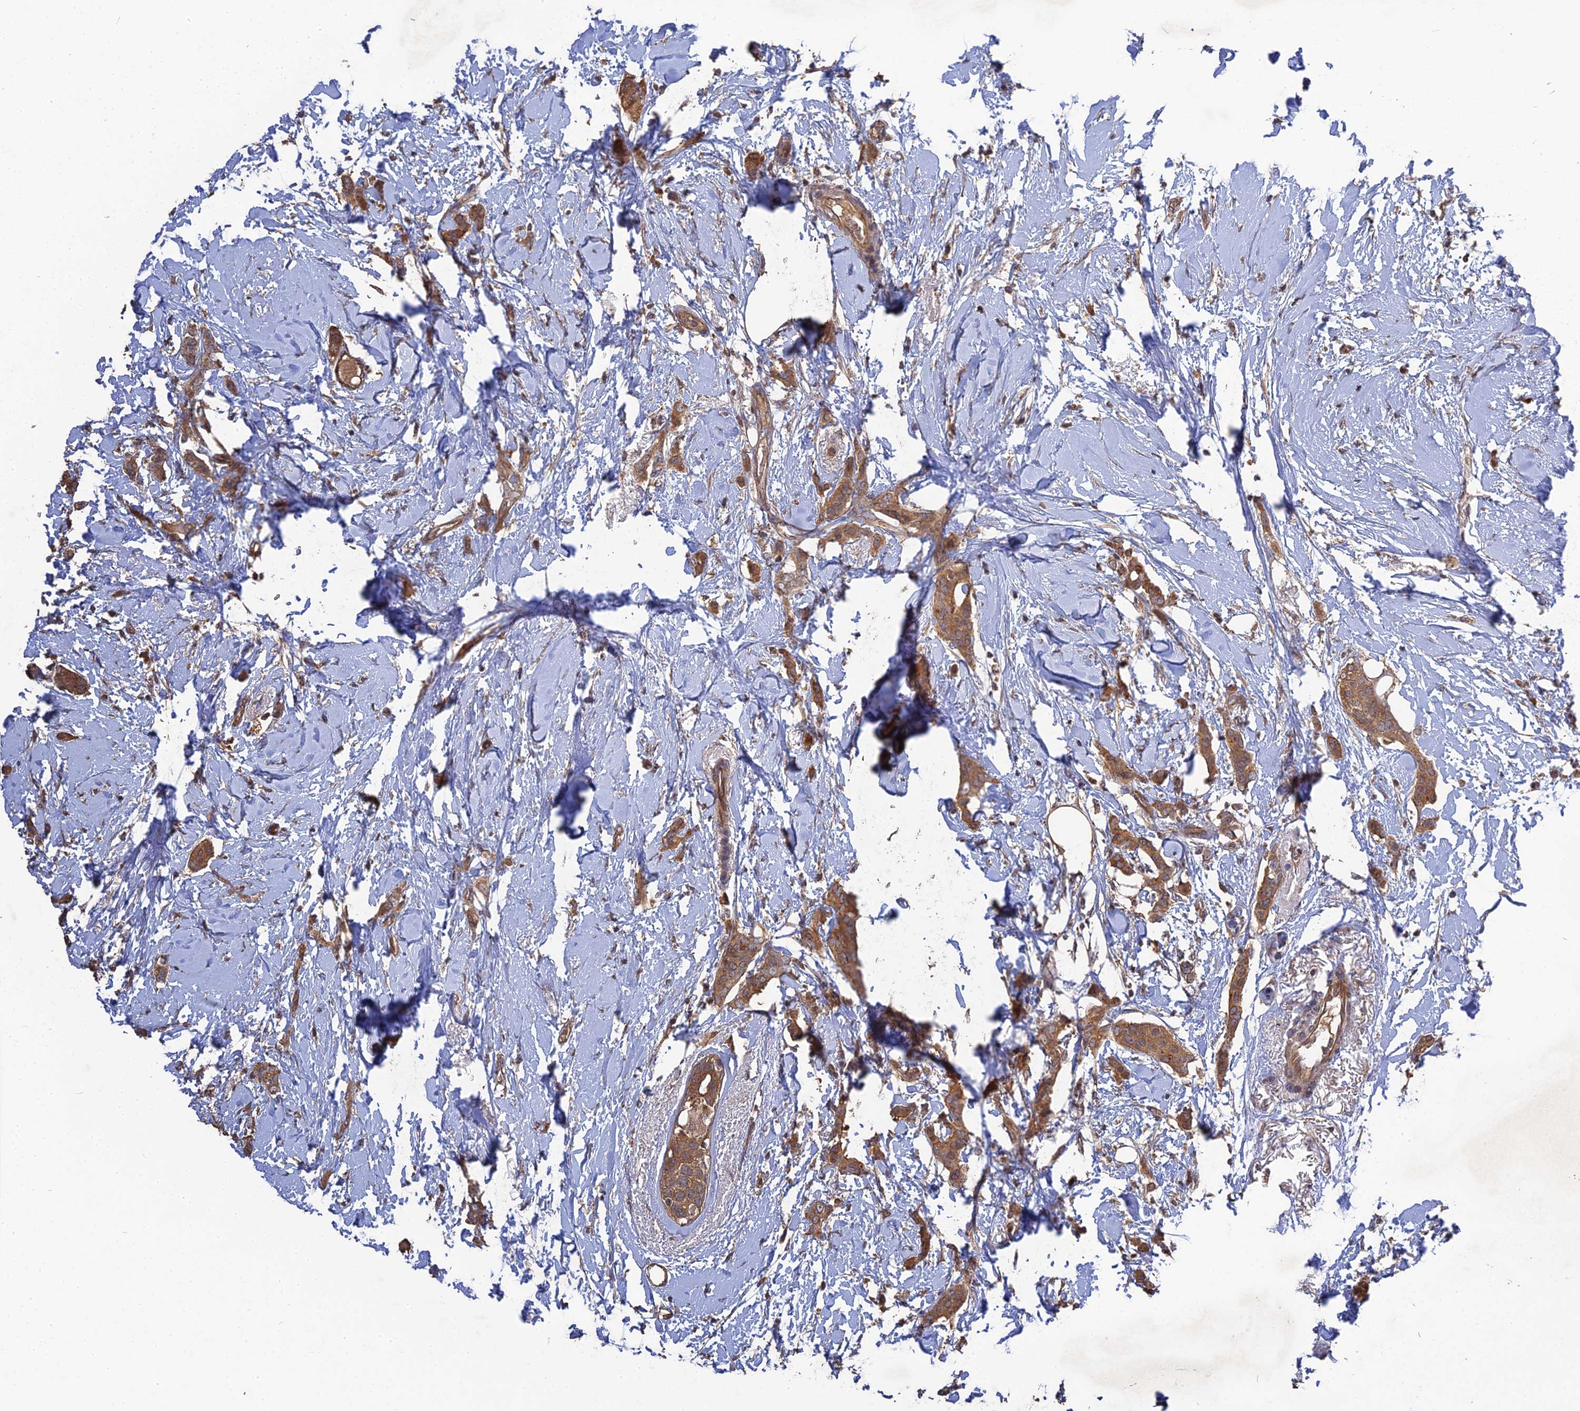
{"staining": {"intensity": "moderate", "quantity": ">75%", "location": "cytoplasmic/membranous"}, "tissue": "breast cancer", "cell_type": "Tumor cells", "image_type": "cancer", "snomed": [{"axis": "morphology", "description": "Duct carcinoma"}, {"axis": "topography", "description": "Breast"}], "caption": "A high-resolution micrograph shows immunohistochemistry (IHC) staining of breast cancer (intraductal carcinoma), which exhibits moderate cytoplasmic/membranous staining in about >75% of tumor cells.", "gene": "ARHGAP40", "patient": {"sex": "female", "age": 72}}